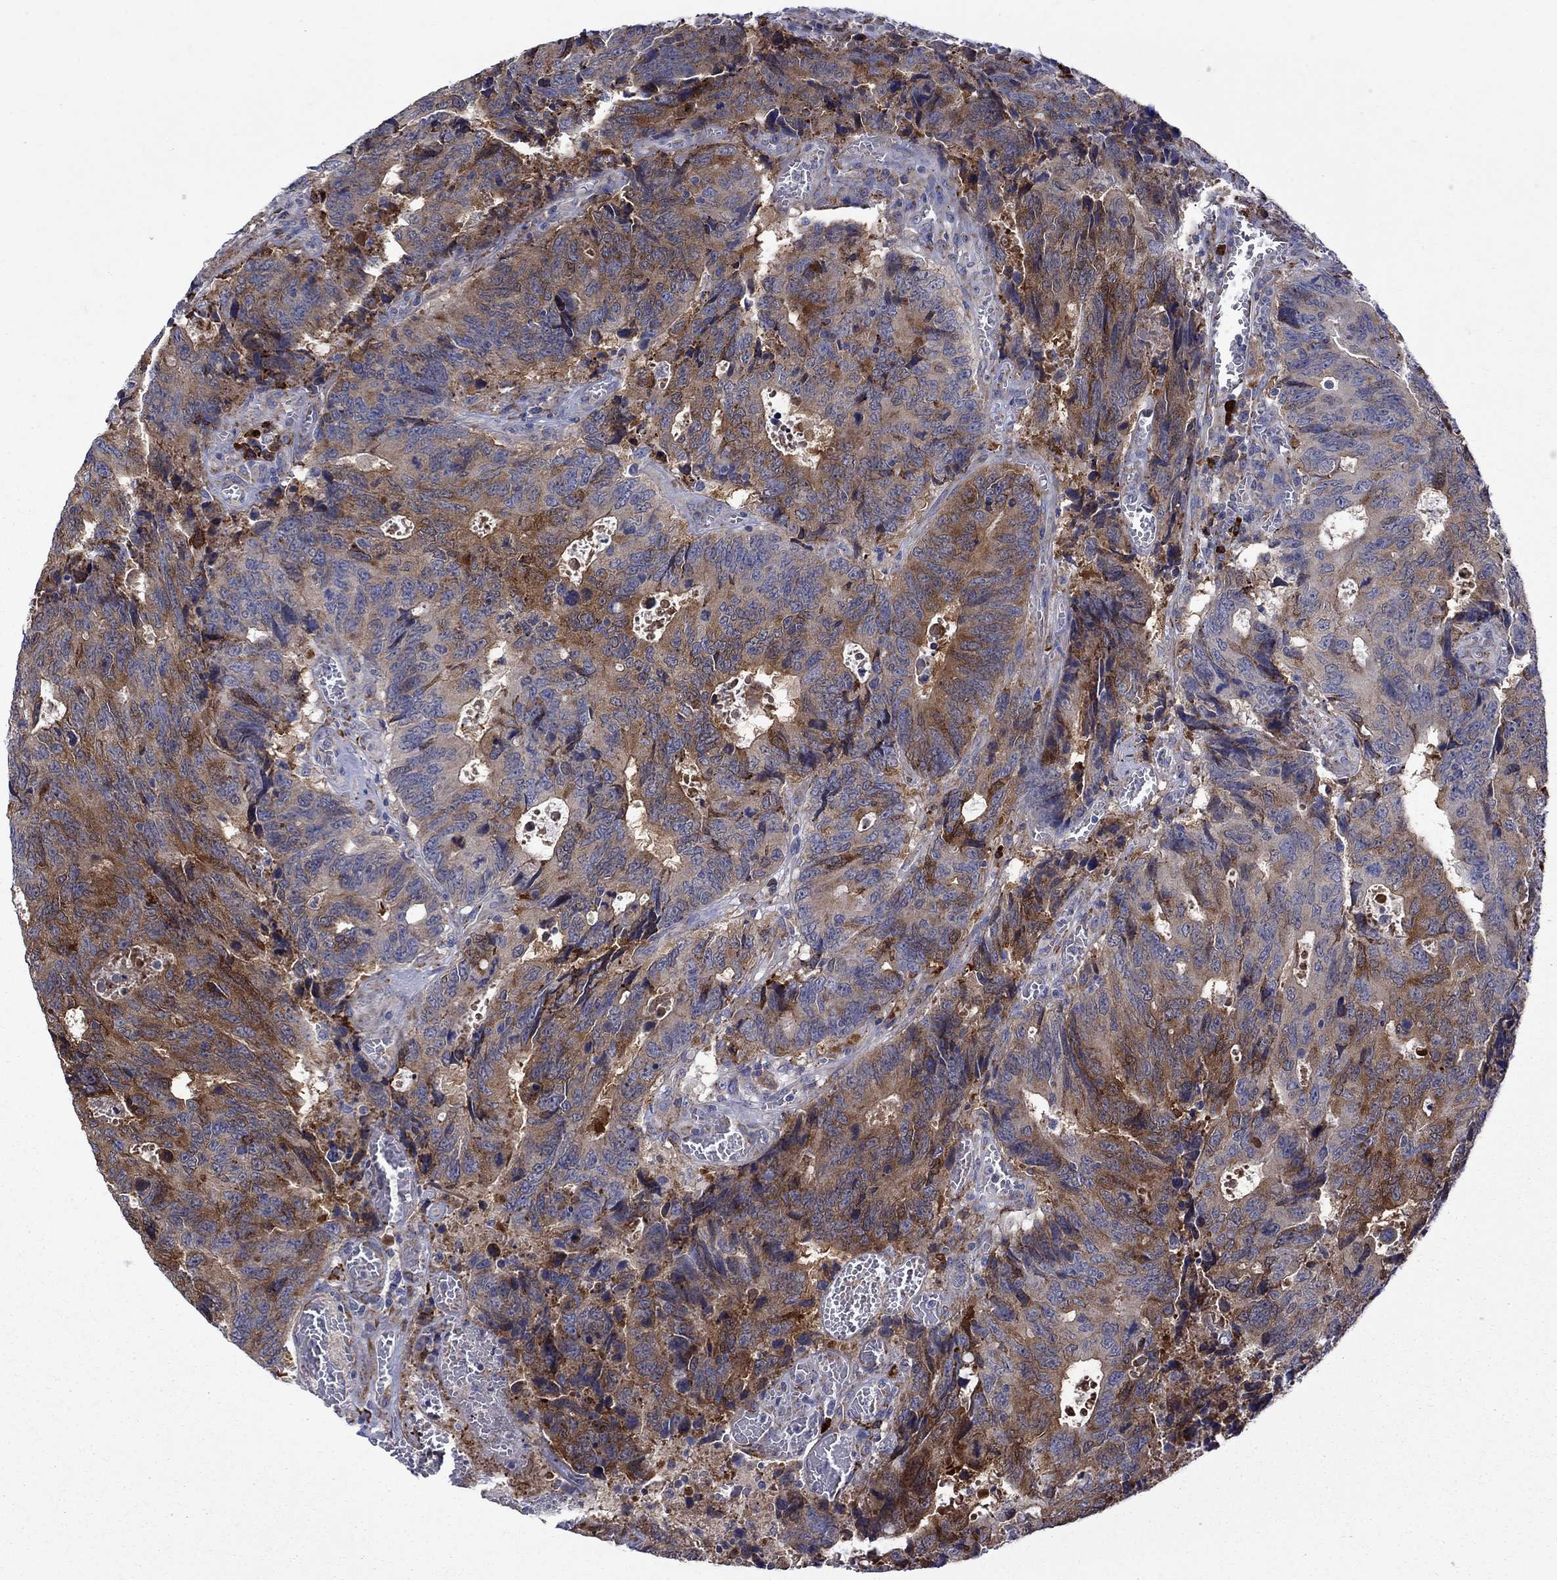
{"staining": {"intensity": "strong", "quantity": "25%-75%", "location": "cytoplasmic/membranous"}, "tissue": "colorectal cancer", "cell_type": "Tumor cells", "image_type": "cancer", "snomed": [{"axis": "morphology", "description": "Adenocarcinoma, NOS"}, {"axis": "topography", "description": "Colon"}], "caption": "Immunohistochemistry (IHC) image of human colorectal cancer stained for a protein (brown), which reveals high levels of strong cytoplasmic/membranous staining in about 25%-75% of tumor cells.", "gene": "ASNS", "patient": {"sex": "female", "age": 77}}